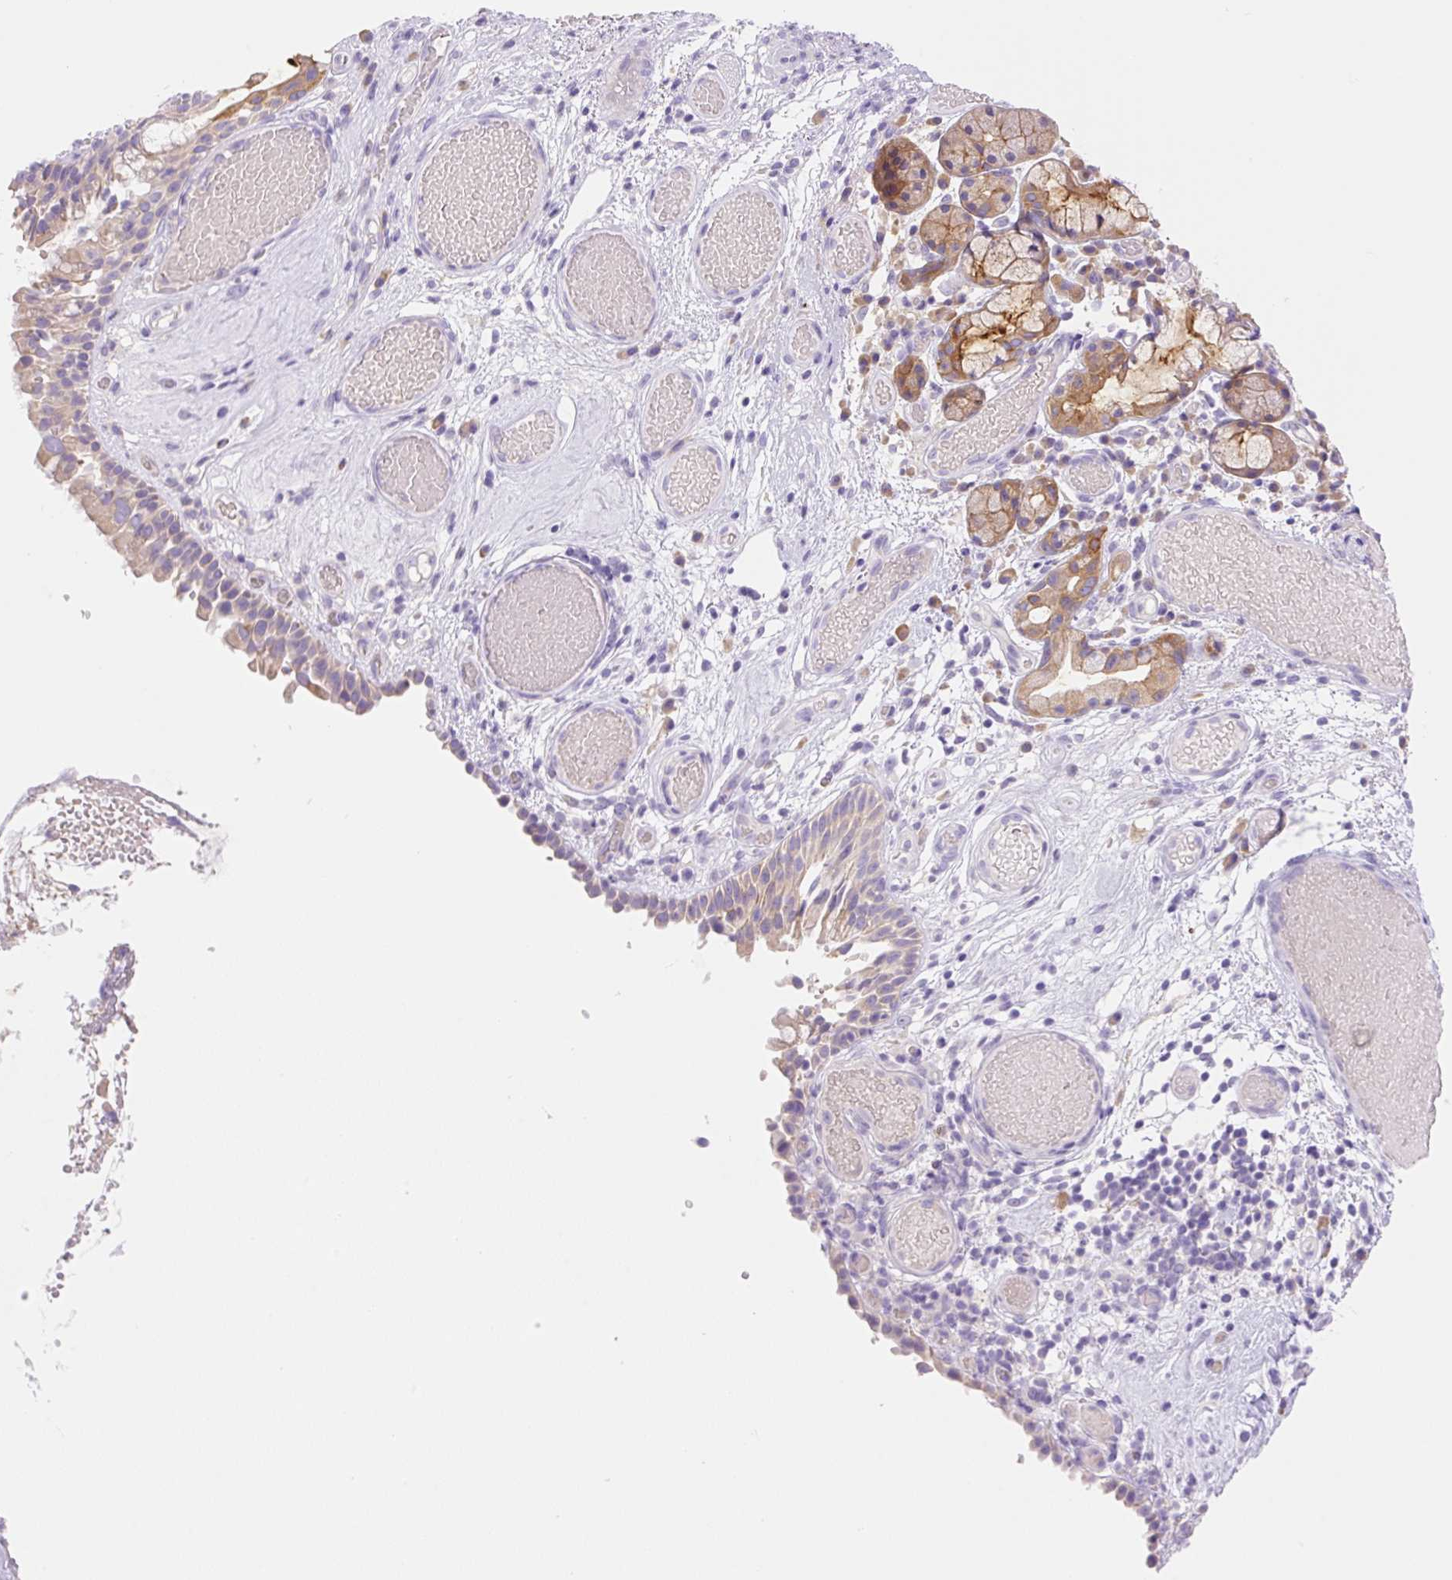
{"staining": {"intensity": "moderate", "quantity": ">75%", "location": "cytoplasmic/membranous"}, "tissue": "nasopharynx", "cell_type": "Respiratory epithelial cells", "image_type": "normal", "snomed": [{"axis": "morphology", "description": "Normal tissue, NOS"}, {"axis": "morphology", "description": "Inflammation, NOS"}, {"axis": "topography", "description": "Nasopharynx"}], "caption": "A brown stain labels moderate cytoplasmic/membranous staining of a protein in respiratory epithelial cells of benign nasopharynx.", "gene": "DENND5A", "patient": {"sex": "male", "age": 54}}